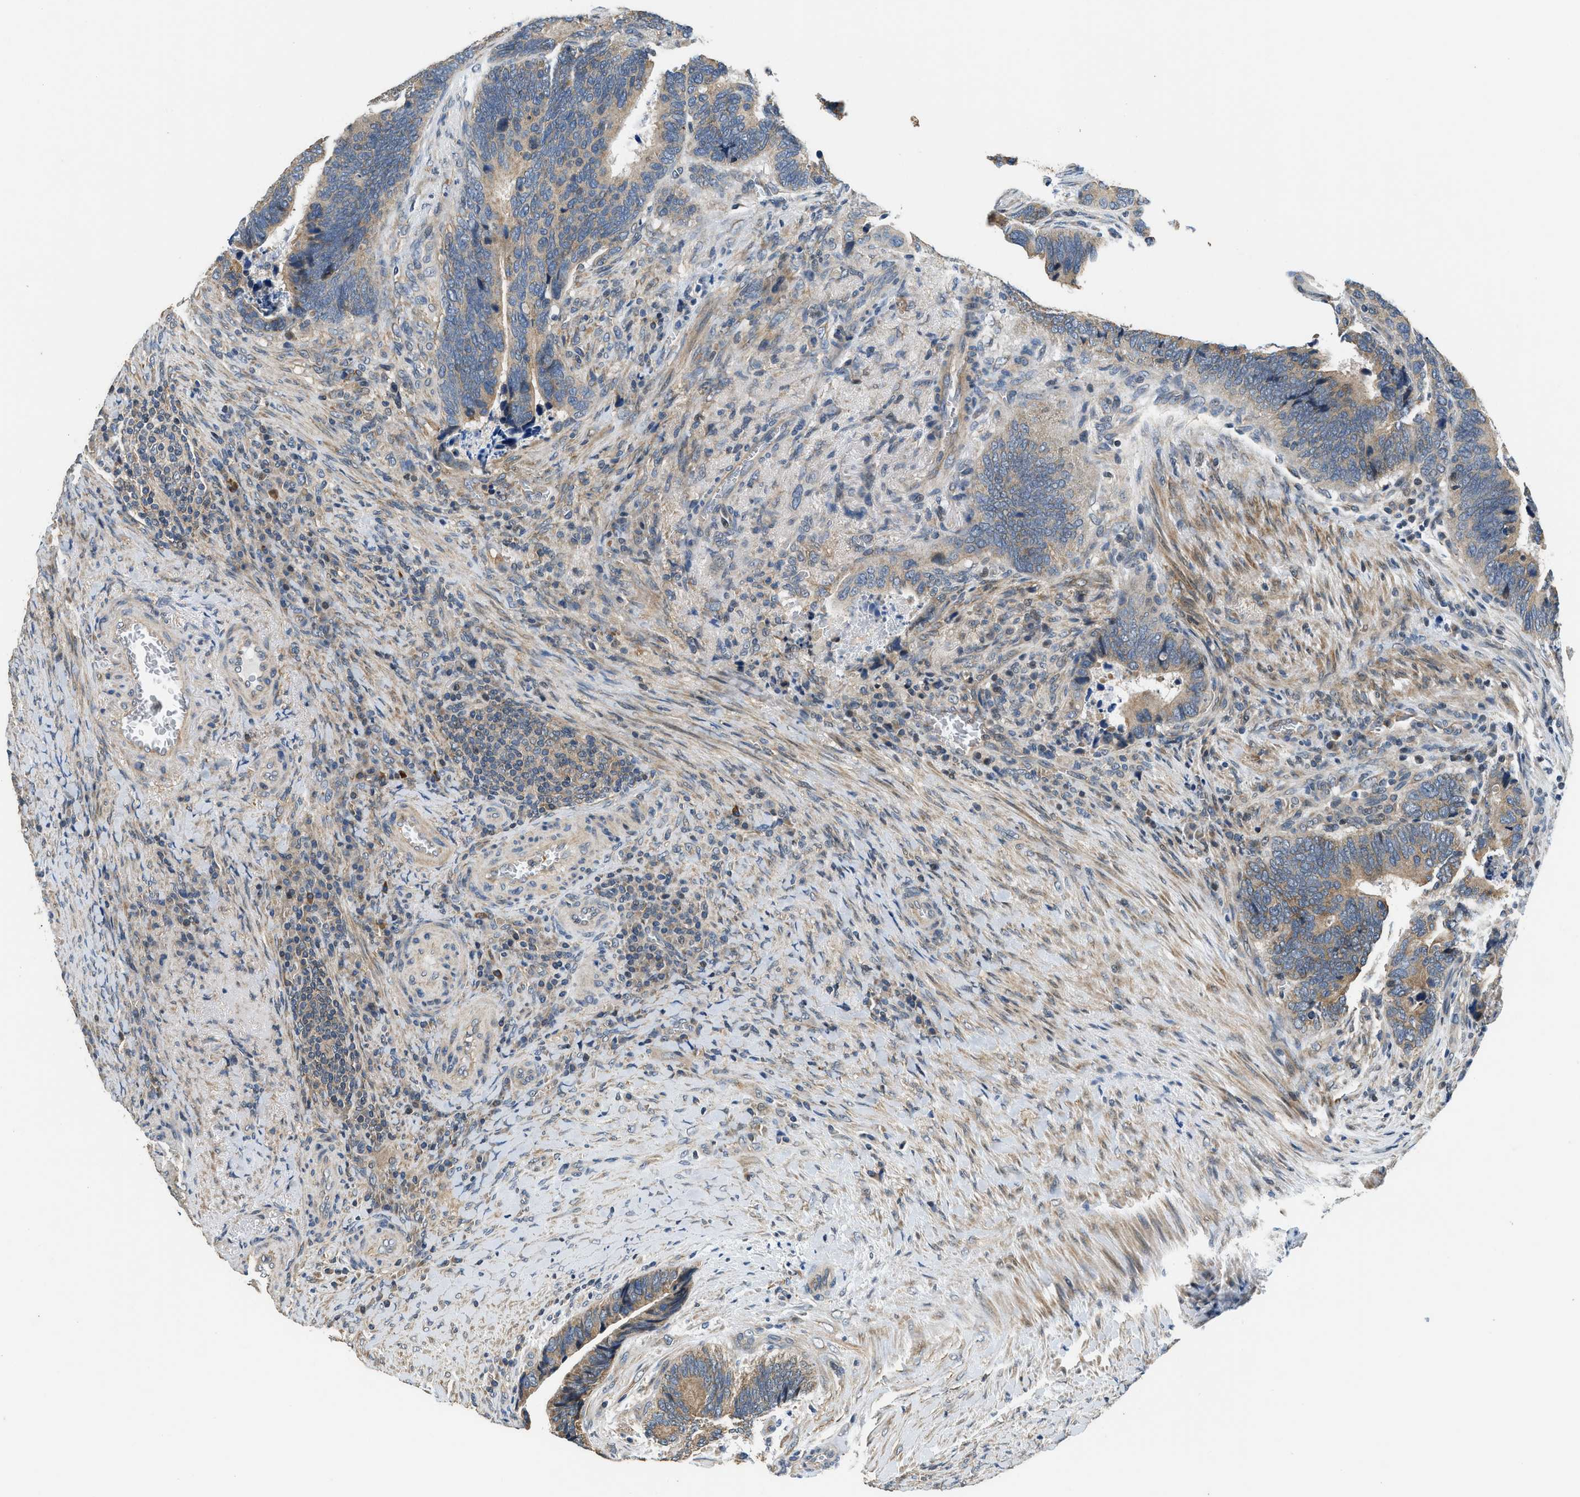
{"staining": {"intensity": "moderate", "quantity": "25%-75%", "location": "cytoplasmic/membranous"}, "tissue": "colorectal cancer", "cell_type": "Tumor cells", "image_type": "cancer", "snomed": [{"axis": "morphology", "description": "Adenocarcinoma, NOS"}, {"axis": "topography", "description": "Colon"}], "caption": "Tumor cells demonstrate medium levels of moderate cytoplasmic/membranous positivity in about 25%-75% of cells in colorectal adenocarcinoma.", "gene": "SSH2", "patient": {"sex": "male", "age": 72}}